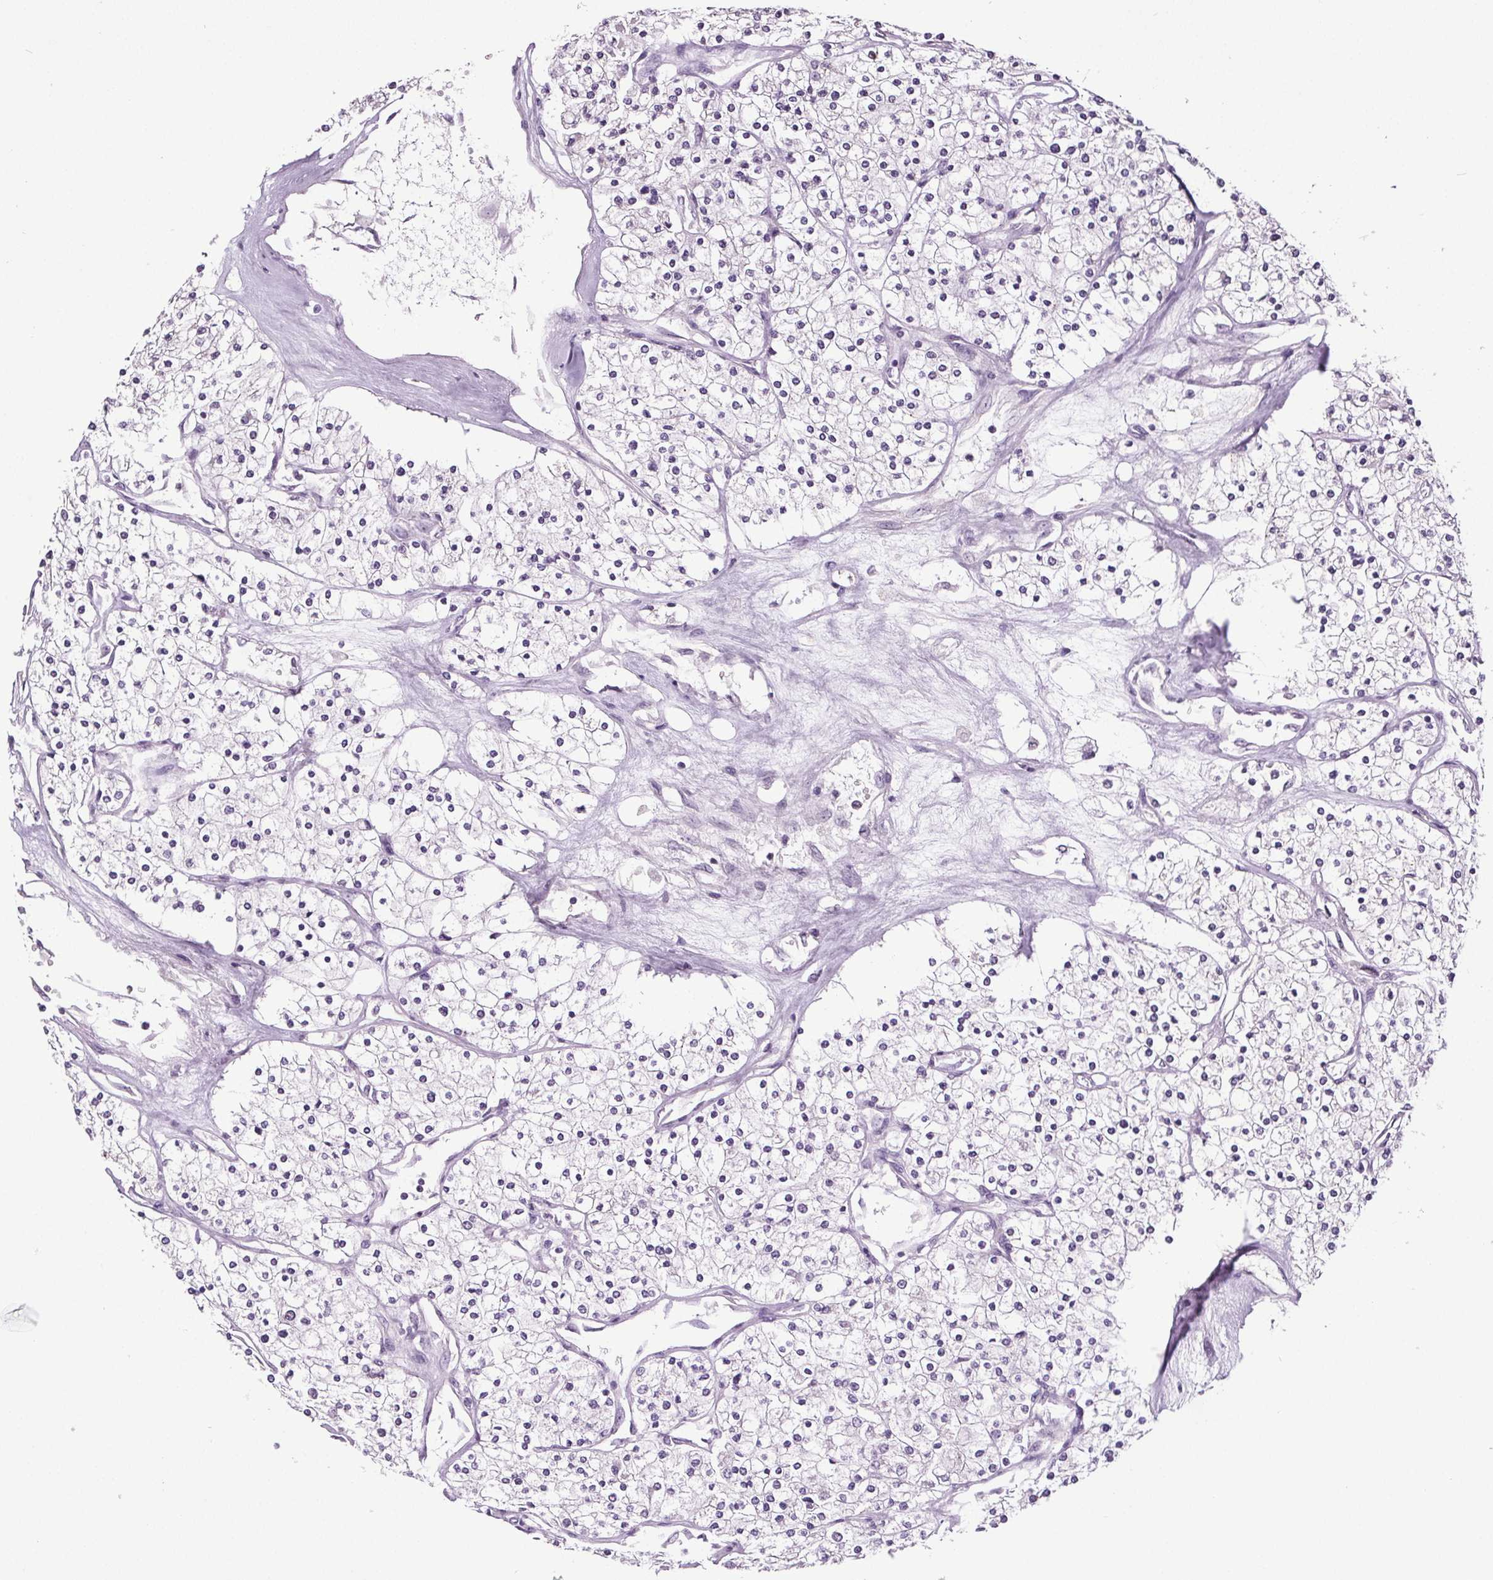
{"staining": {"intensity": "negative", "quantity": "none", "location": "none"}, "tissue": "renal cancer", "cell_type": "Tumor cells", "image_type": "cancer", "snomed": [{"axis": "morphology", "description": "Adenocarcinoma, NOS"}, {"axis": "topography", "description": "Kidney"}], "caption": "Tumor cells are negative for protein expression in human renal cancer (adenocarcinoma). (Immunohistochemistry (ihc), brightfield microscopy, high magnification).", "gene": "CENPF", "patient": {"sex": "male", "age": 80}}